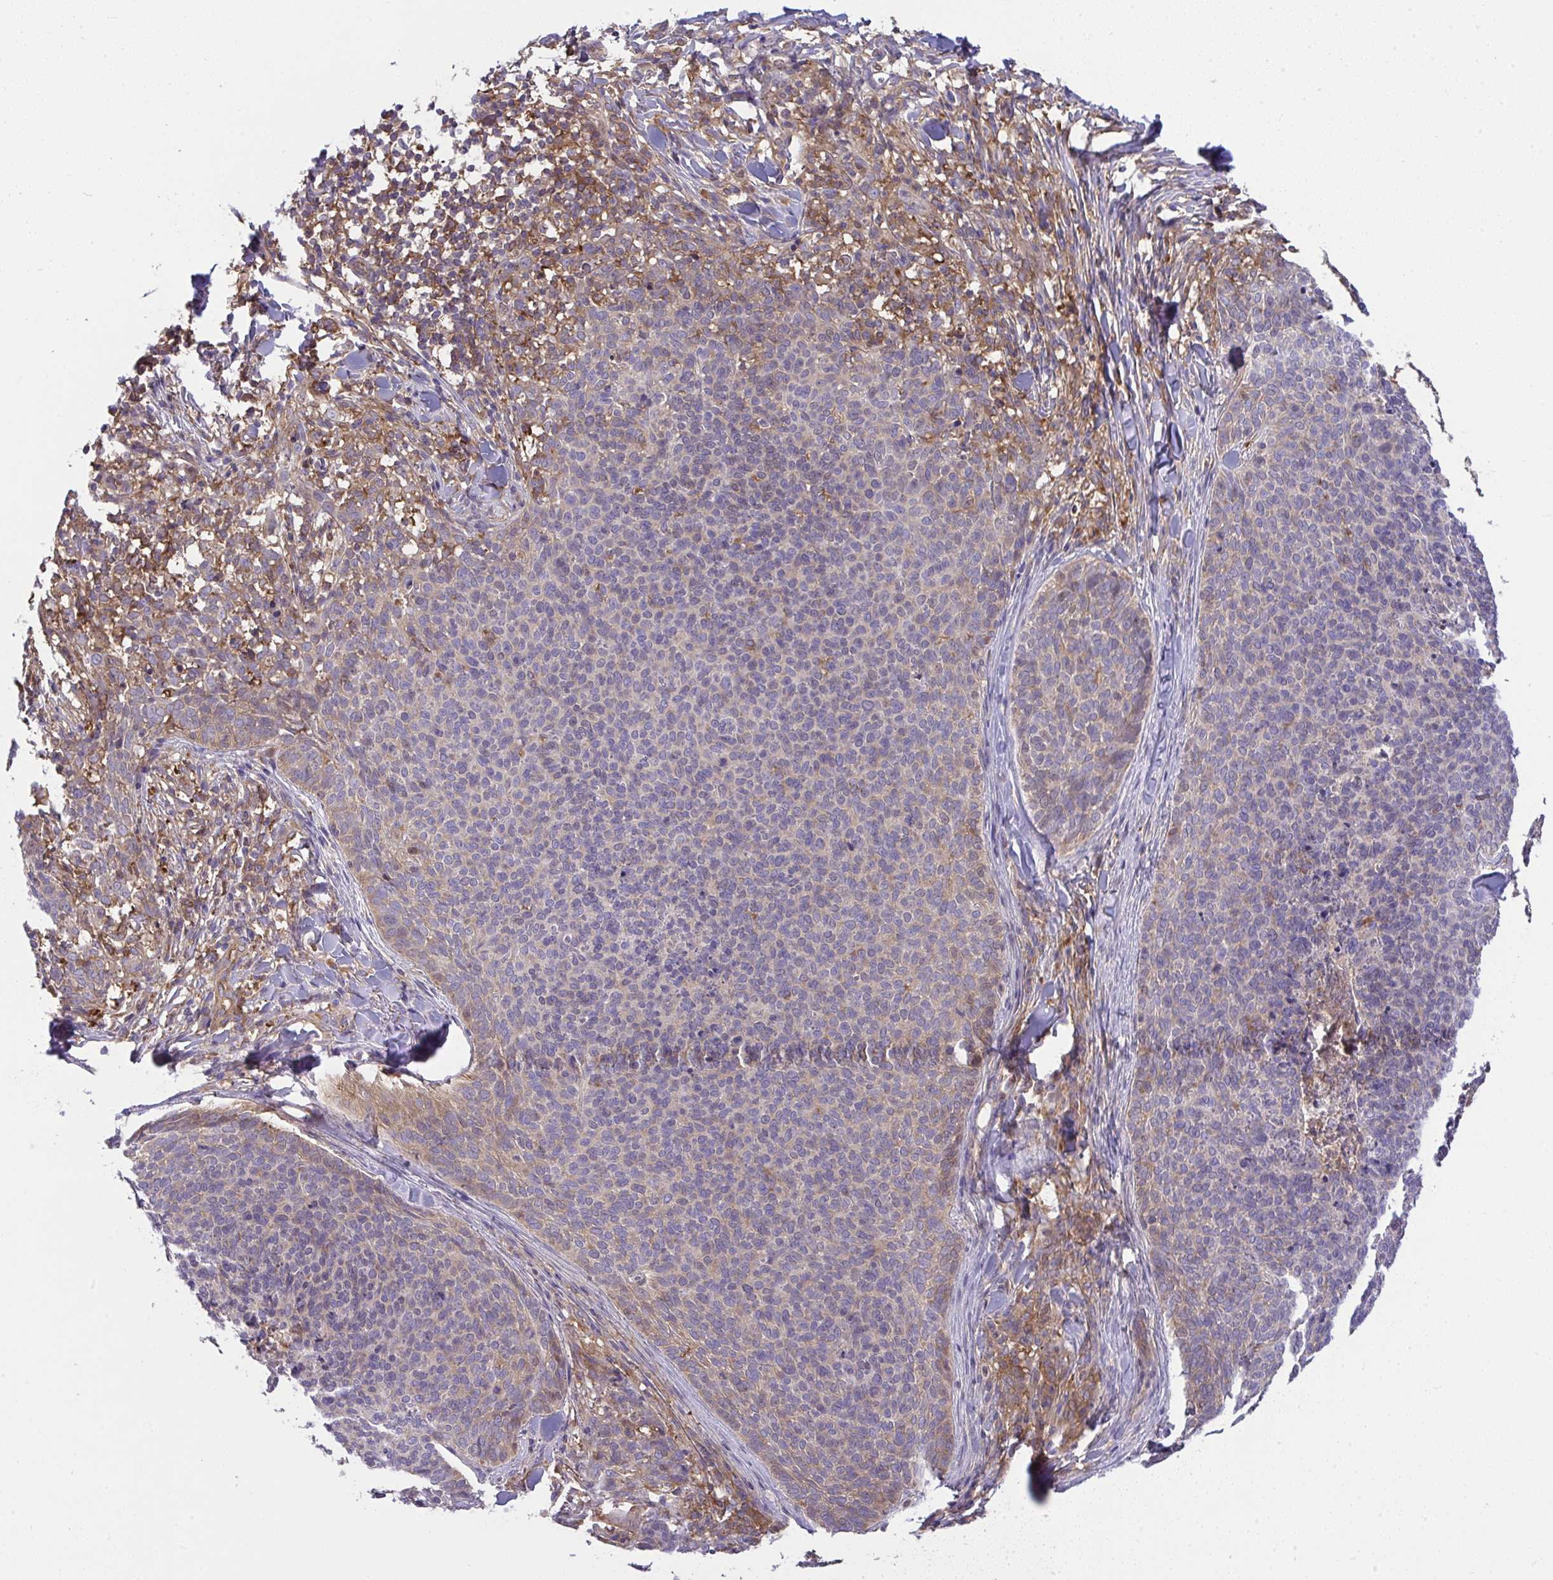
{"staining": {"intensity": "moderate", "quantity": "<25%", "location": "cytoplasmic/membranous"}, "tissue": "skin cancer", "cell_type": "Tumor cells", "image_type": "cancer", "snomed": [{"axis": "morphology", "description": "Basal cell carcinoma"}, {"axis": "topography", "description": "Skin"}, {"axis": "topography", "description": "Skin of face"}], "caption": "This micrograph demonstrates skin cancer stained with immunohistochemistry (IHC) to label a protein in brown. The cytoplasmic/membranous of tumor cells show moderate positivity for the protein. Nuclei are counter-stained blue.", "gene": "ALDH16A1", "patient": {"sex": "male", "age": 56}}